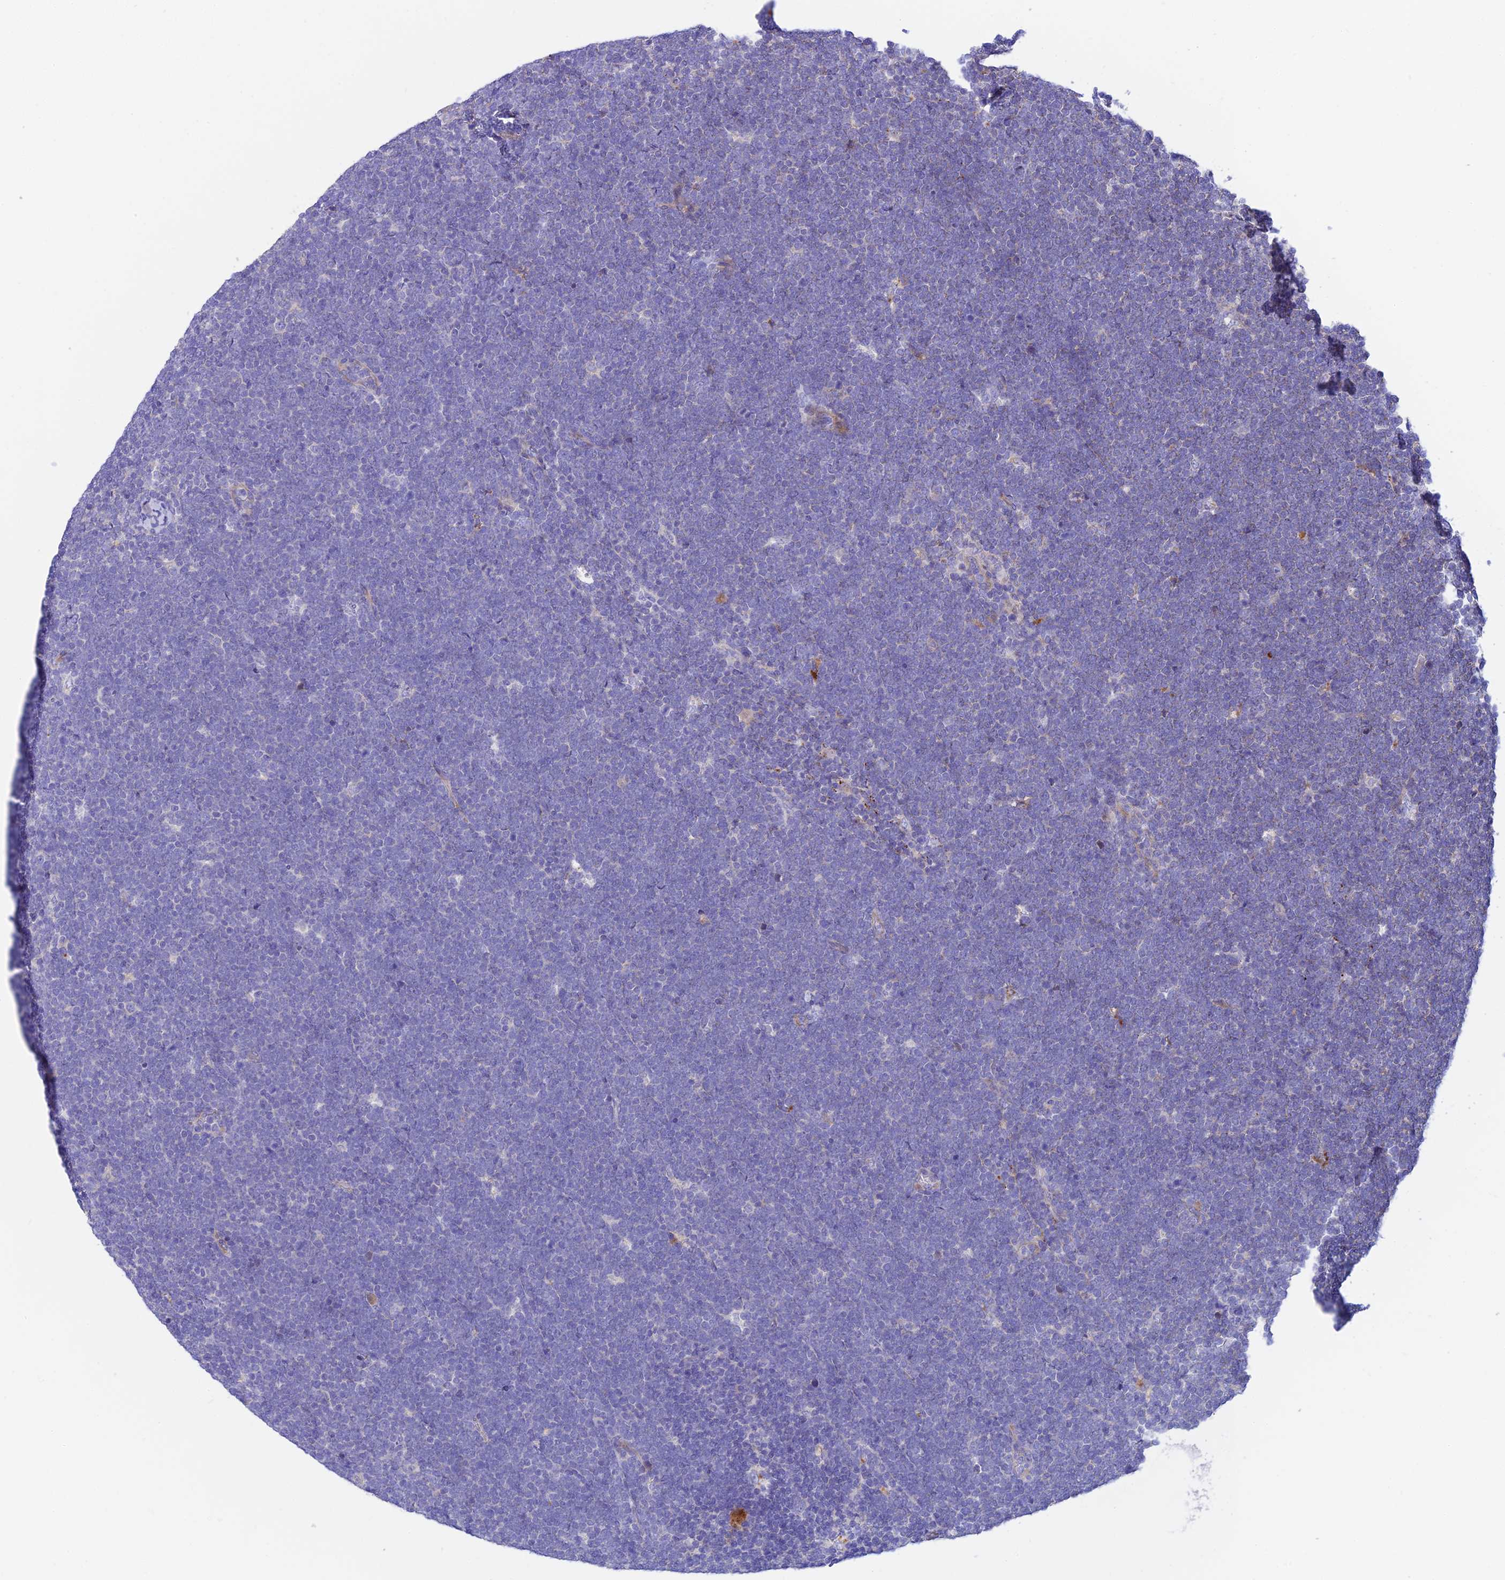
{"staining": {"intensity": "negative", "quantity": "none", "location": "none"}, "tissue": "lymphoma", "cell_type": "Tumor cells", "image_type": "cancer", "snomed": [{"axis": "morphology", "description": "Malignant lymphoma, non-Hodgkin's type, High grade"}, {"axis": "topography", "description": "Lymph node"}], "caption": "This is a histopathology image of IHC staining of high-grade malignant lymphoma, non-Hodgkin's type, which shows no staining in tumor cells.", "gene": "CCDC157", "patient": {"sex": "male", "age": 13}}